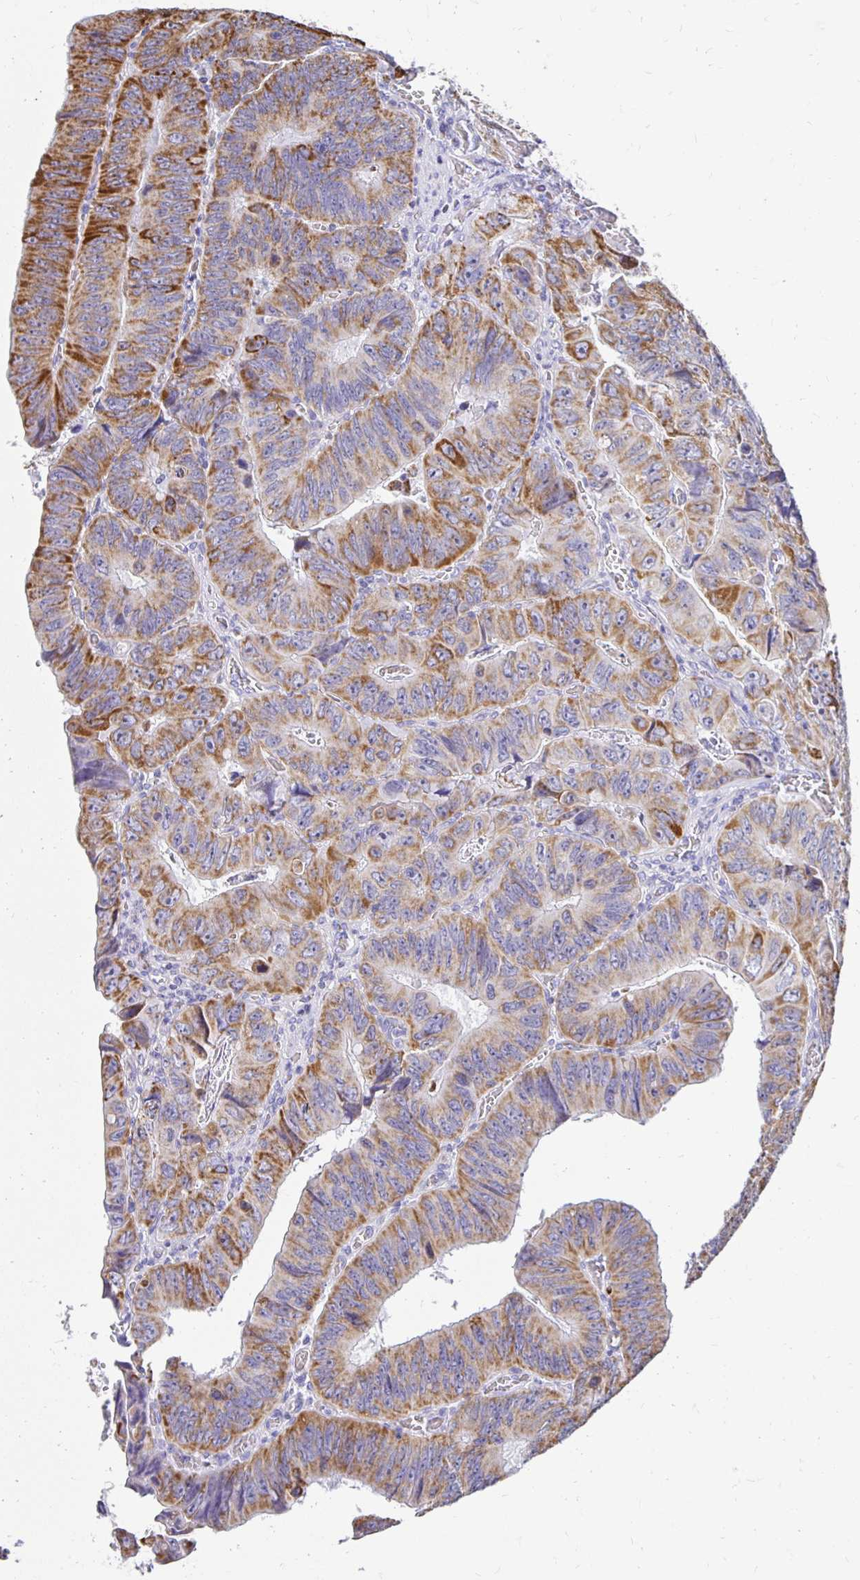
{"staining": {"intensity": "moderate", "quantity": ">75%", "location": "cytoplasmic/membranous"}, "tissue": "colorectal cancer", "cell_type": "Tumor cells", "image_type": "cancer", "snomed": [{"axis": "morphology", "description": "Adenocarcinoma, NOS"}, {"axis": "topography", "description": "Colon"}], "caption": "This photomicrograph displays colorectal adenocarcinoma stained with immunohistochemistry to label a protein in brown. The cytoplasmic/membranous of tumor cells show moderate positivity for the protein. Nuclei are counter-stained blue.", "gene": "PLAAT2", "patient": {"sex": "female", "age": 84}}